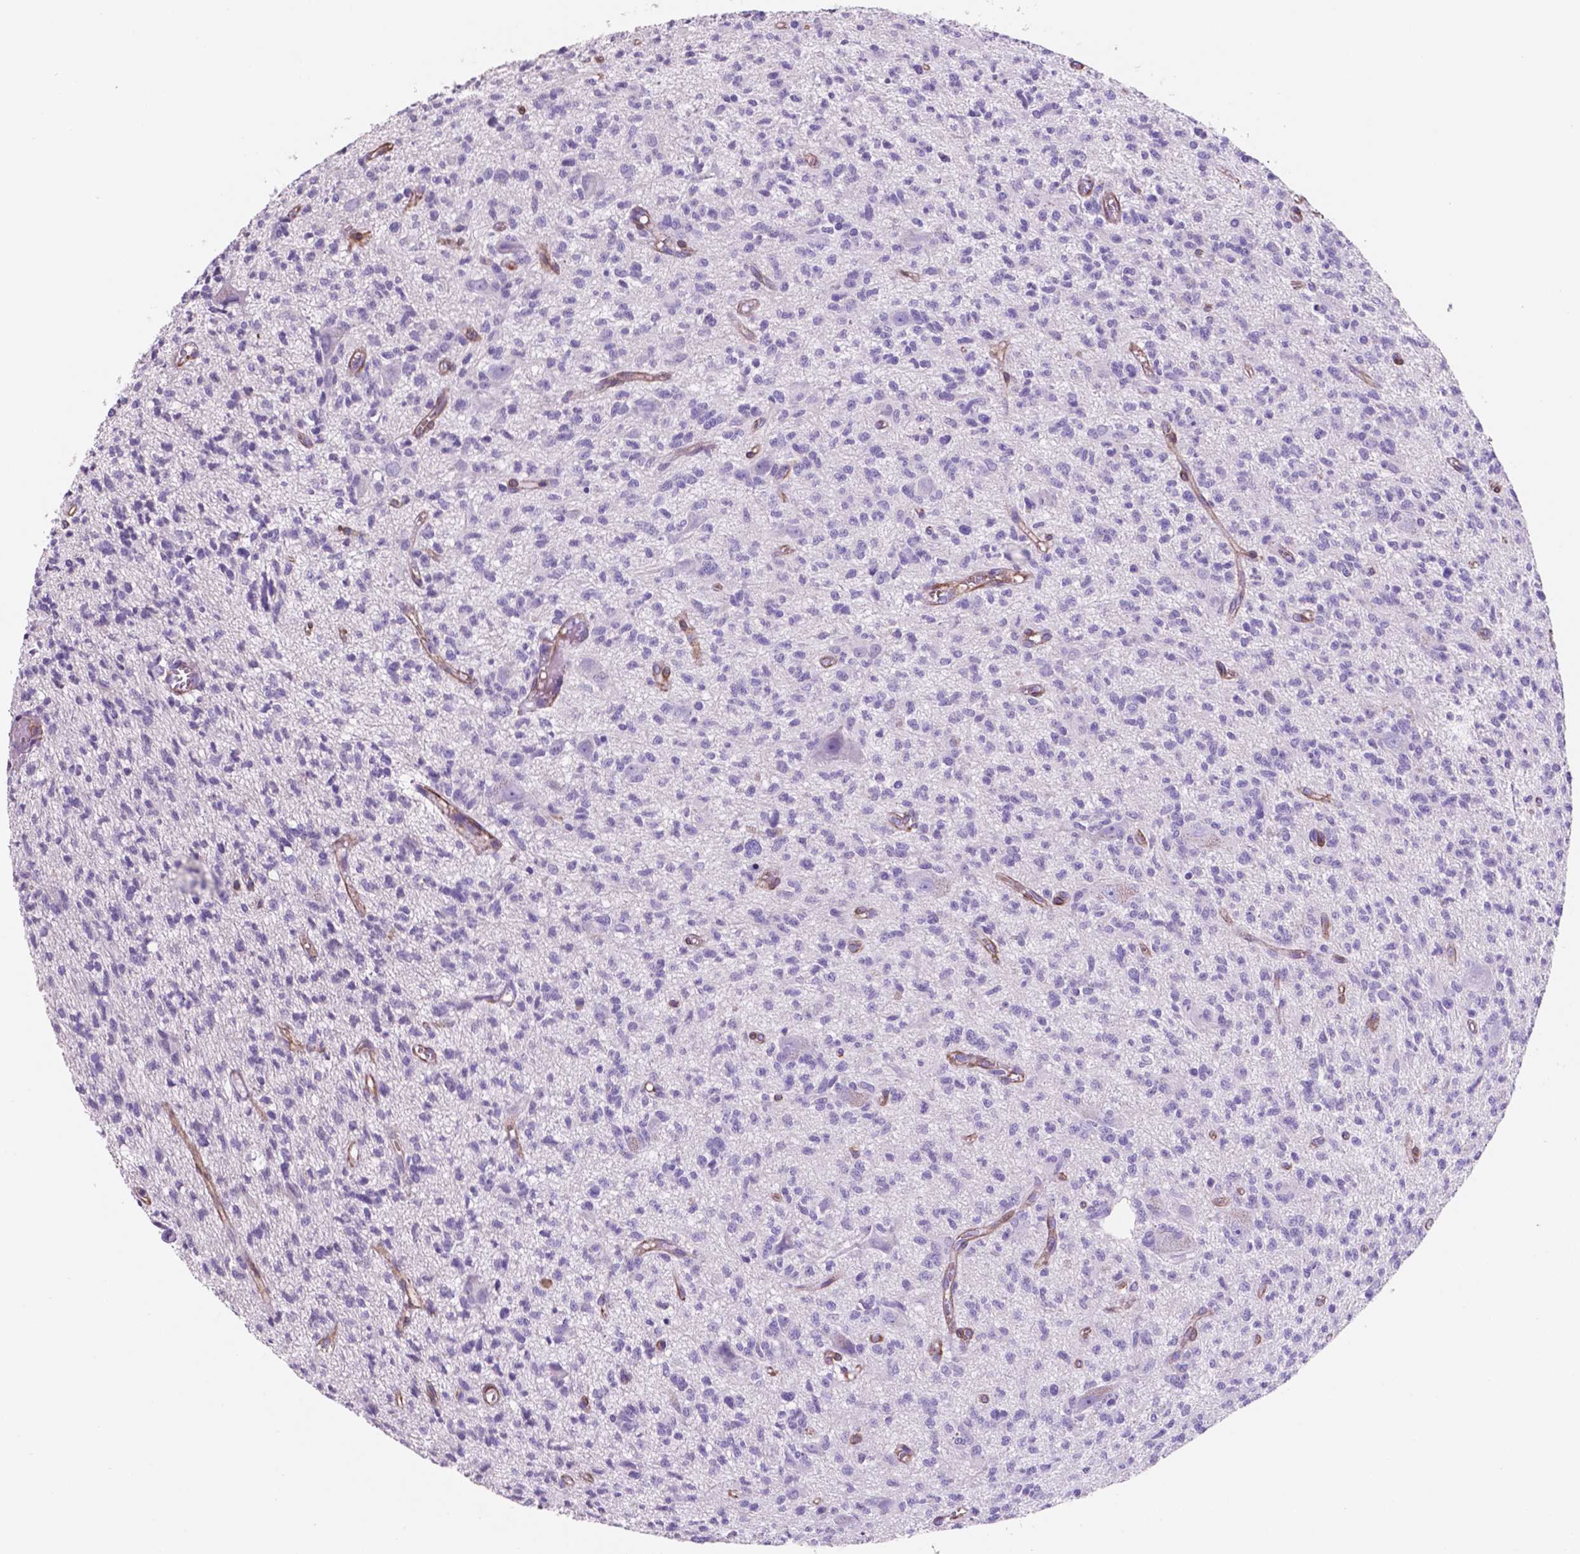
{"staining": {"intensity": "negative", "quantity": "none", "location": "none"}, "tissue": "glioma", "cell_type": "Tumor cells", "image_type": "cancer", "snomed": [{"axis": "morphology", "description": "Glioma, malignant, Low grade"}, {"axis": "topography", "description": "Brain"}], "caption": "Tumor cells are negative for protein expression in human low-grade glioma (malignant).", "gene": "TOR2A", "patient": {"sex": "male", "age": 64}}